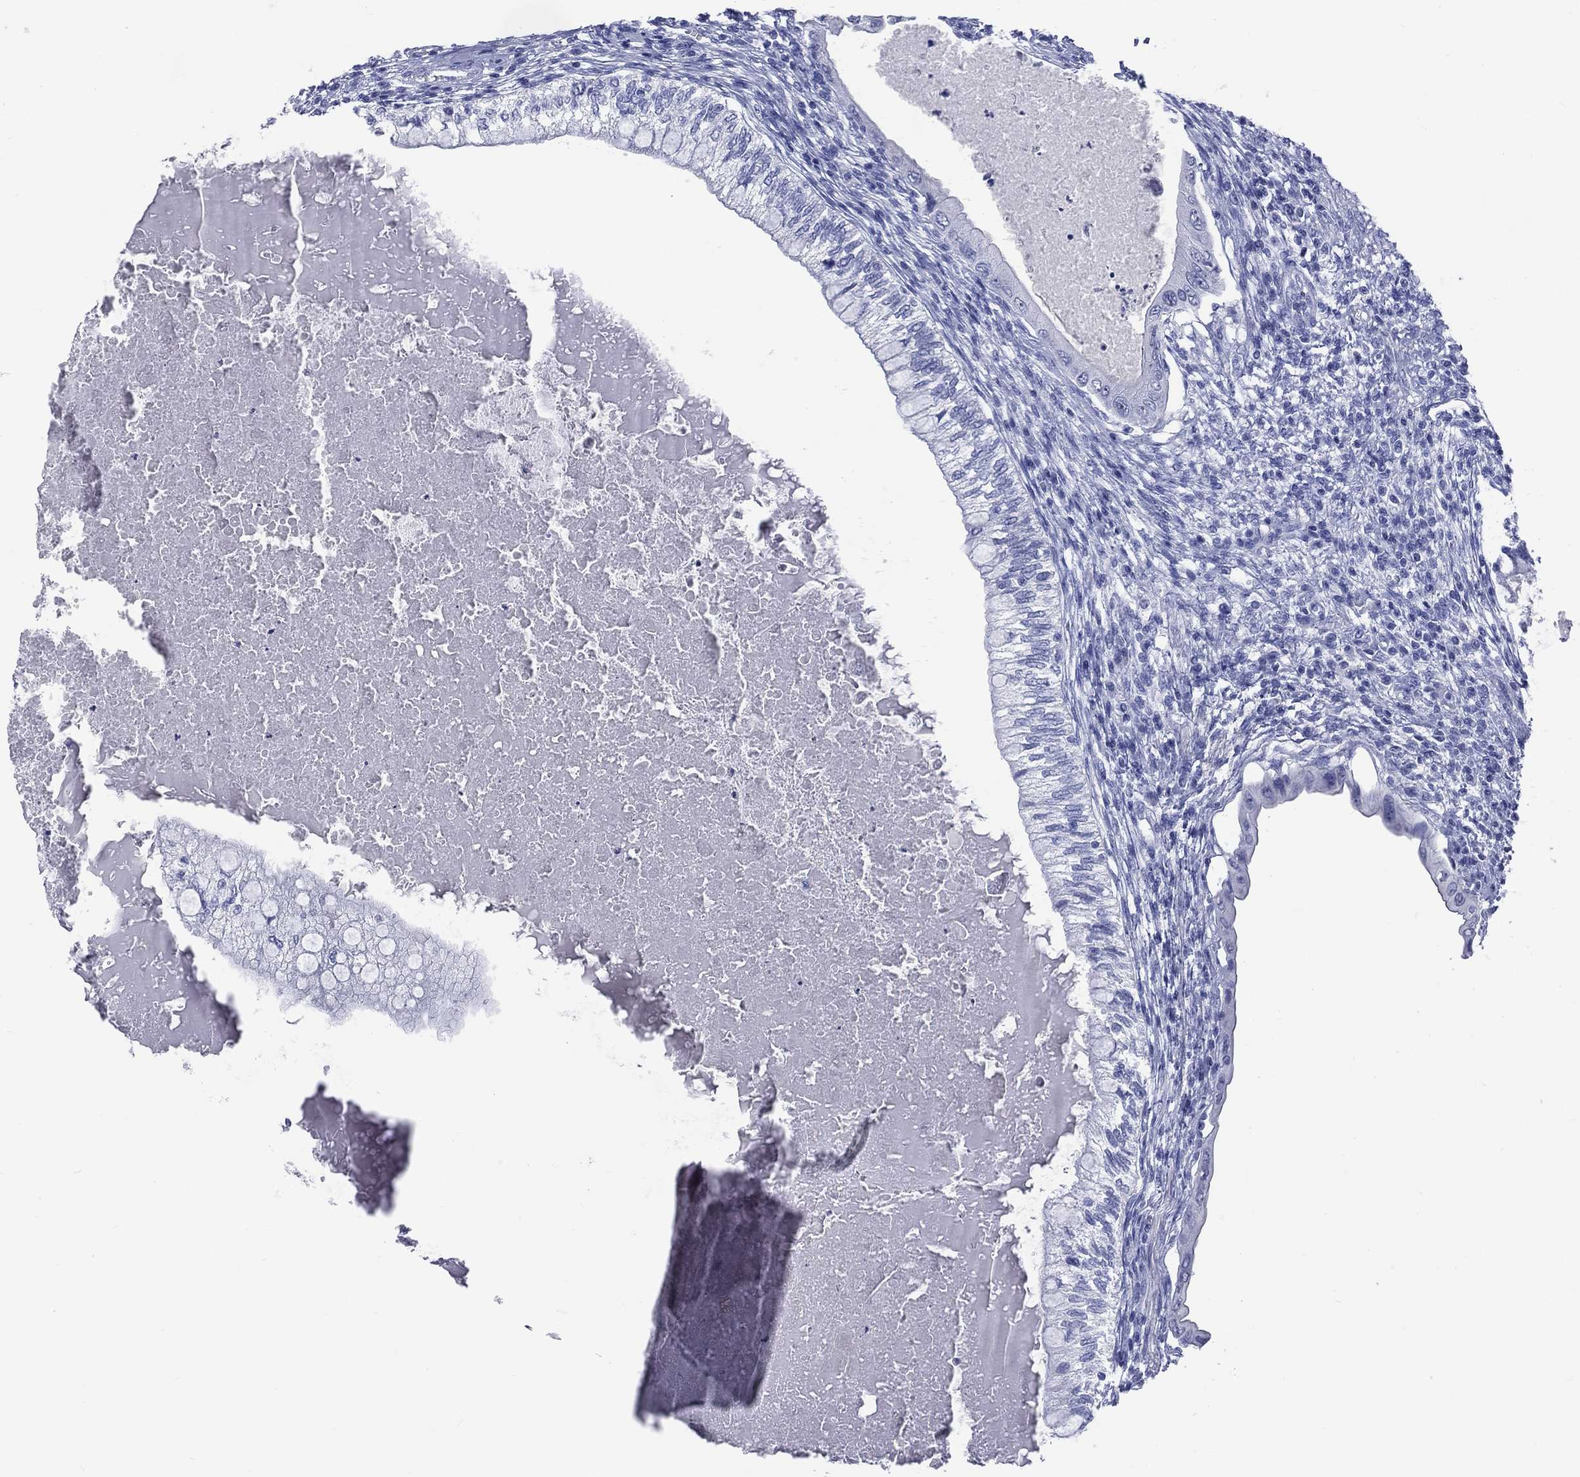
{"staining": {"intensity": "negative", "quantity": "none", "location": "none"}, "tissue": "testis cancer", "cell_type": "Tumor cells", "image_type": "cancer", "snomed": [{"axis": "morphology", "description": "Seminoma, NOS"}, {"axis": "morphology", "description": "Carcinoma, Embryonal, NOS"}, {"axis": "topography", "description": "Testis"}], "caption": "An immunohistochemistry micrograph of testis cancer (embryonal carcinoma) is shown. There is no staining in tumor cells of testis cancer (embryonal carcinoma).", "gene": "CYLC1", "patient": {"sex": "male", "age": 41}}